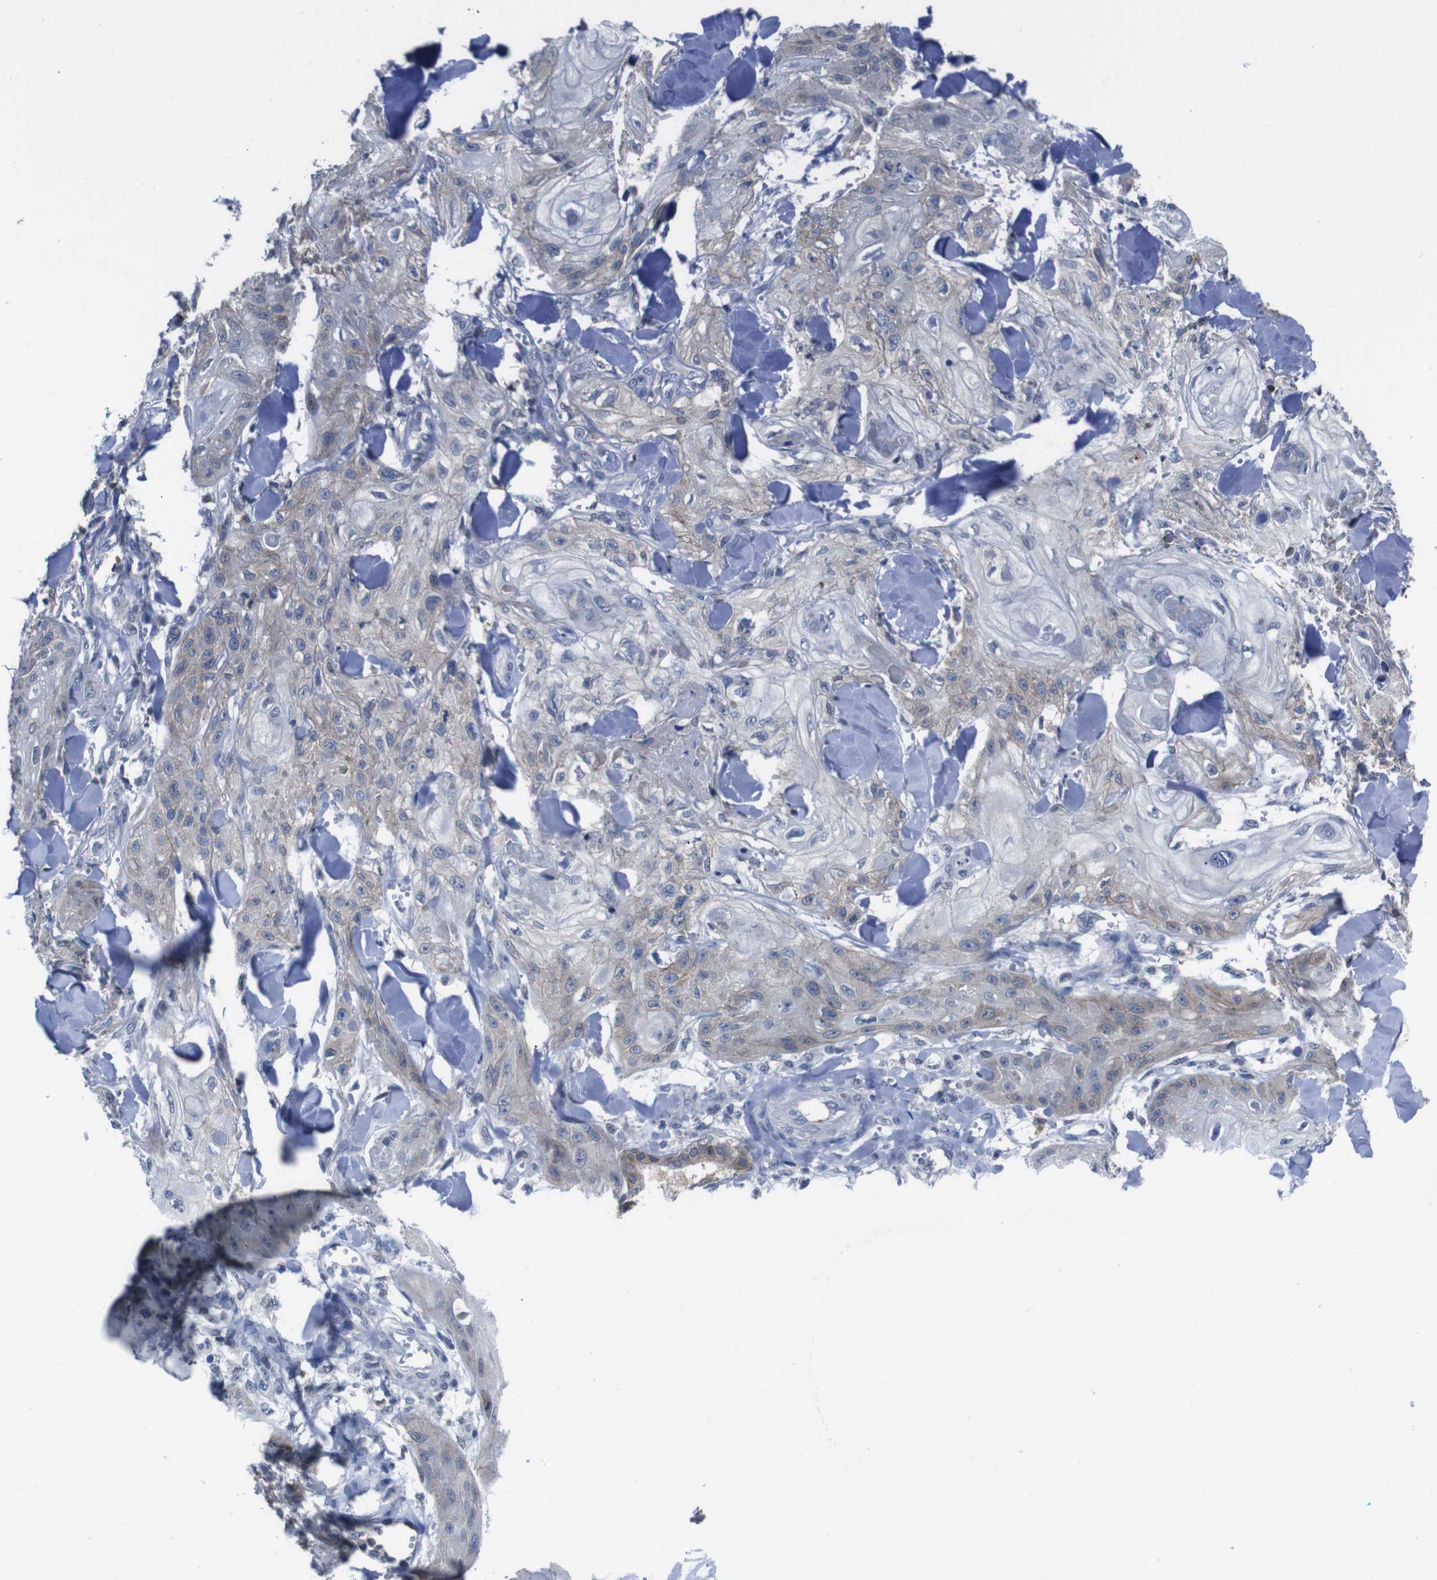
{"staining": {"intensity": "weak", "quantity": "25%-75%", "location": "cytoplasmic/membranous"}, "tissue": "skin cancer", "cell_type": "Tumor cells", "image_type": "cancer", "snomed": [{"axis": "morphology", "description": "Squamous cell carcinoma, NOS"}, {"axis": "topography", "description": "Skin"}], "caption": "A micrograph of skin cancer stained for a protein shows weak cytoplasmic/membranous brown staining in tumor cells.", "gene": "SEMA4B", "patient": {"sex": "male", "age": 74}}